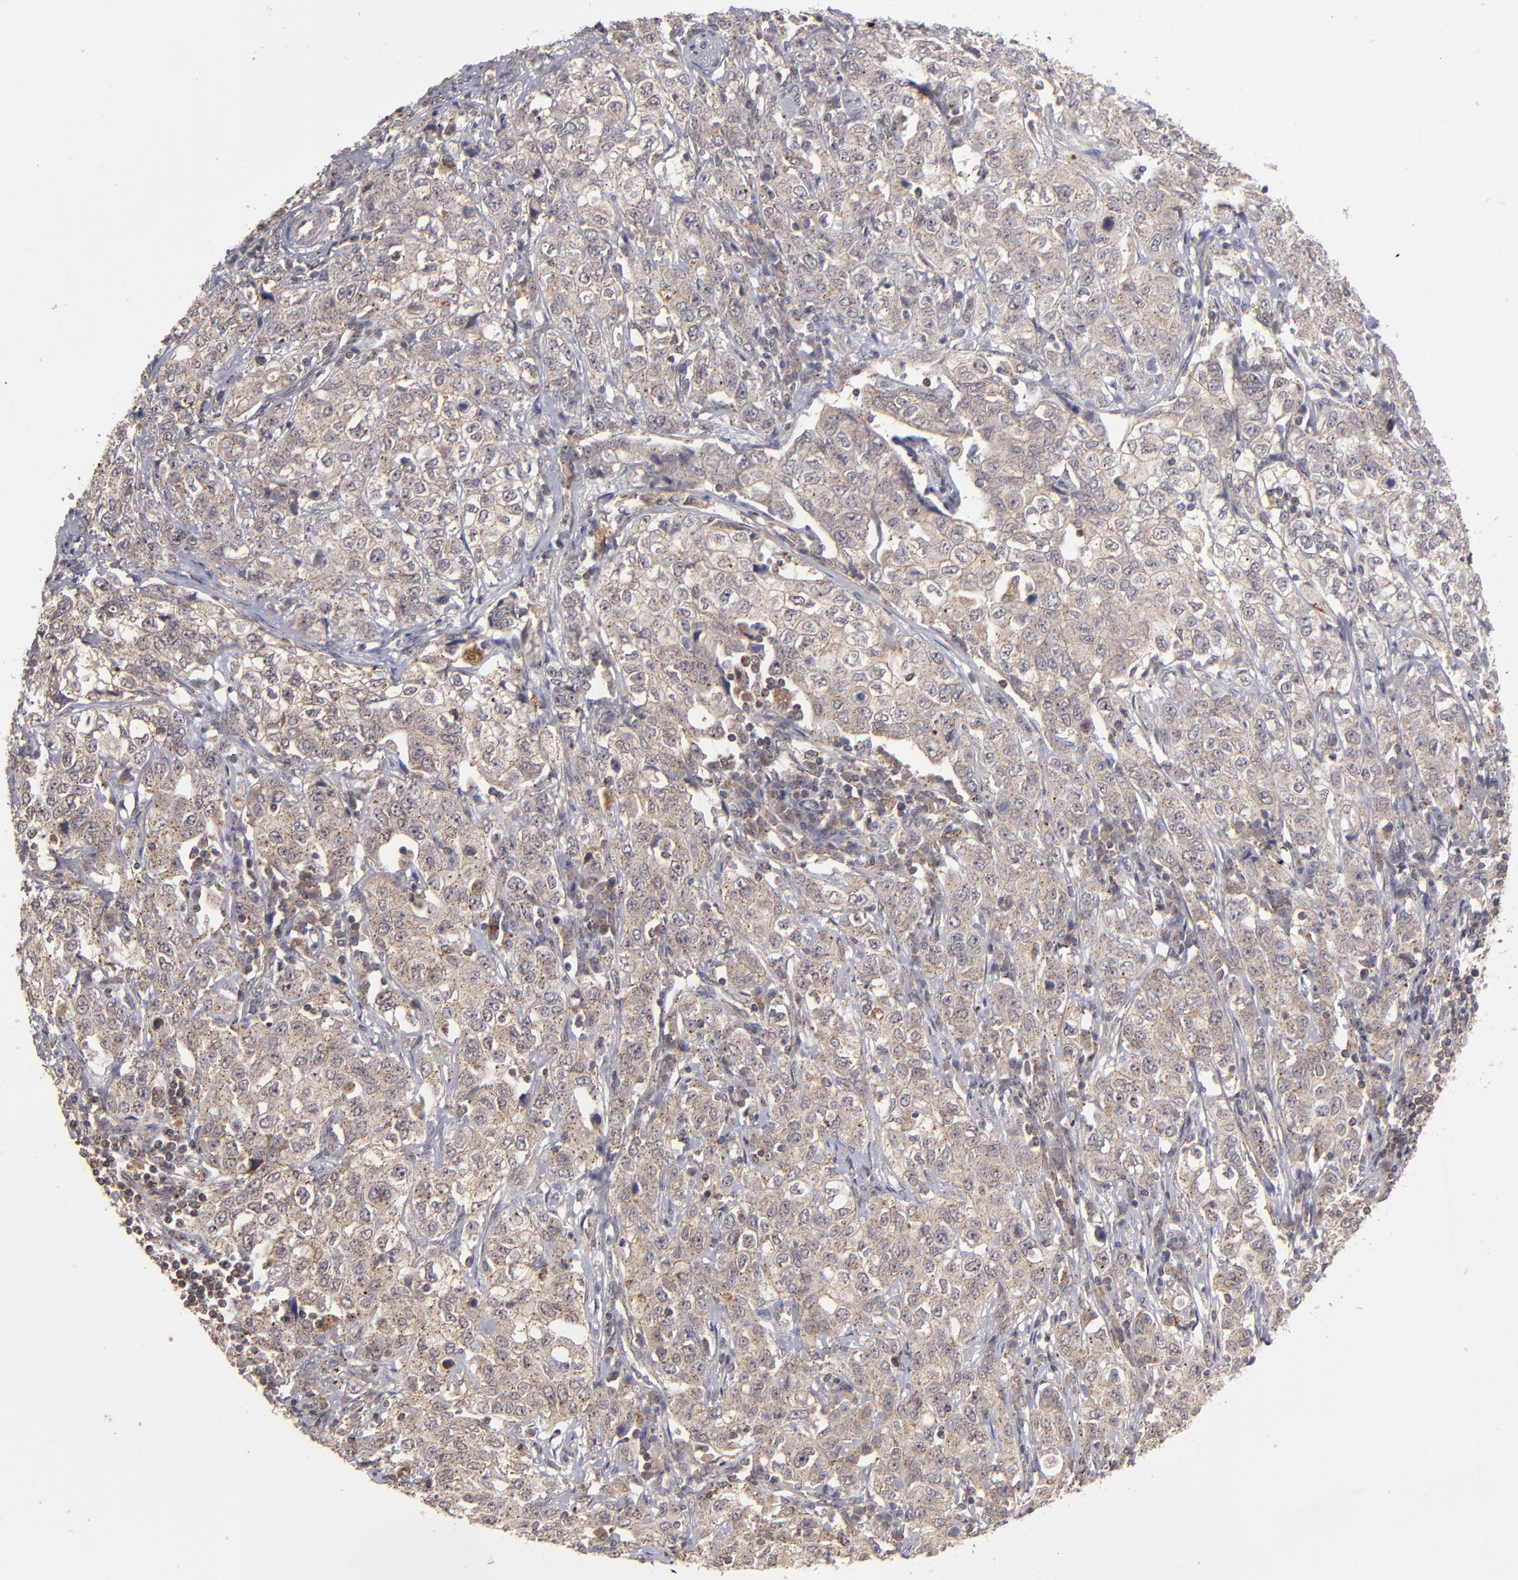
{"staining": {"intensity": "moderate", "quantity": ">75%", "location": "cytoplasmic/membranous"}, "tissue": "stomach cancer", "cell_type": "Tumor cells", "image_type": "cancer", "snomed": [{"axis": "morphology", "description": "Adenocarcinoma, NOS"}, {"axis": "topography", "description": "Stomach"}], "caption": "Adenocarcinoma (stomach) stained with a brown dye reveals moderate cytoplasmic/membranous positive expression in approximately >75% of tumor cells.", "gene": "ZFYVE1", "patient": {"sex": "male", "age": 48}}